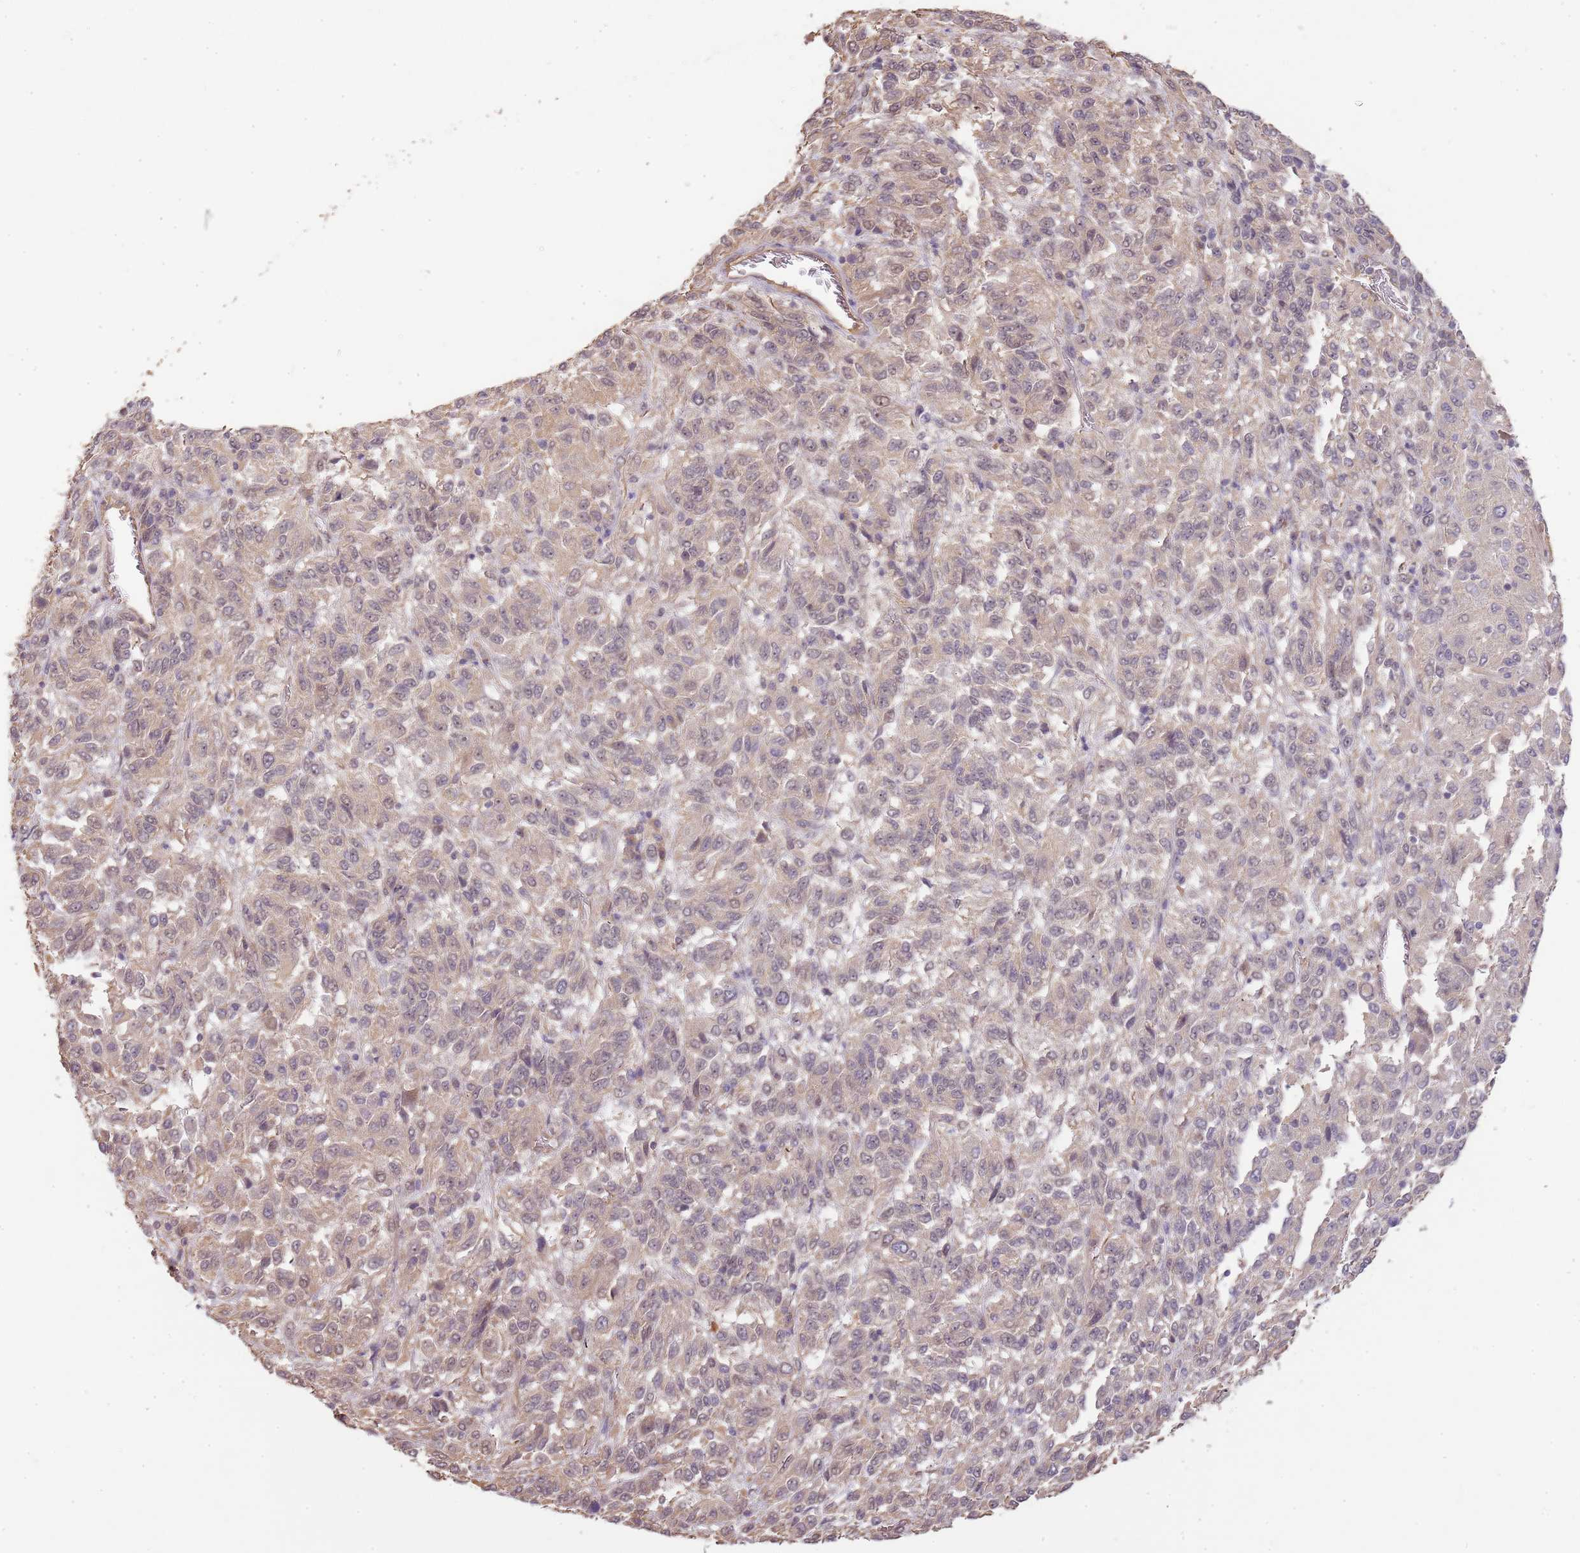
{"staining": {"intensity": "weak", "quantity": "<25%", "location": "nuclear"}, "tissue": "melanoma", "cell_type": "Tumor cells", "image_type": "cancer", "snomed": [{"axis": "morphology", "description": "Malignant melanoma, Metastatic site"}, {"axis": "topography", "description": "Lung"}], "caption": "DAB (3,3'-diaminobenzidine) immunohistochemical staining of melanoma reveals no significant expression in tumor cells. Brightfield microscopy of IHC stained with DAB (3,3'-diaminobenzidine) (brown) and hematoxylin (blue), captured at high magnification.", "gene": "SURF2", "patient": {"sex": "male", "age": 64}}